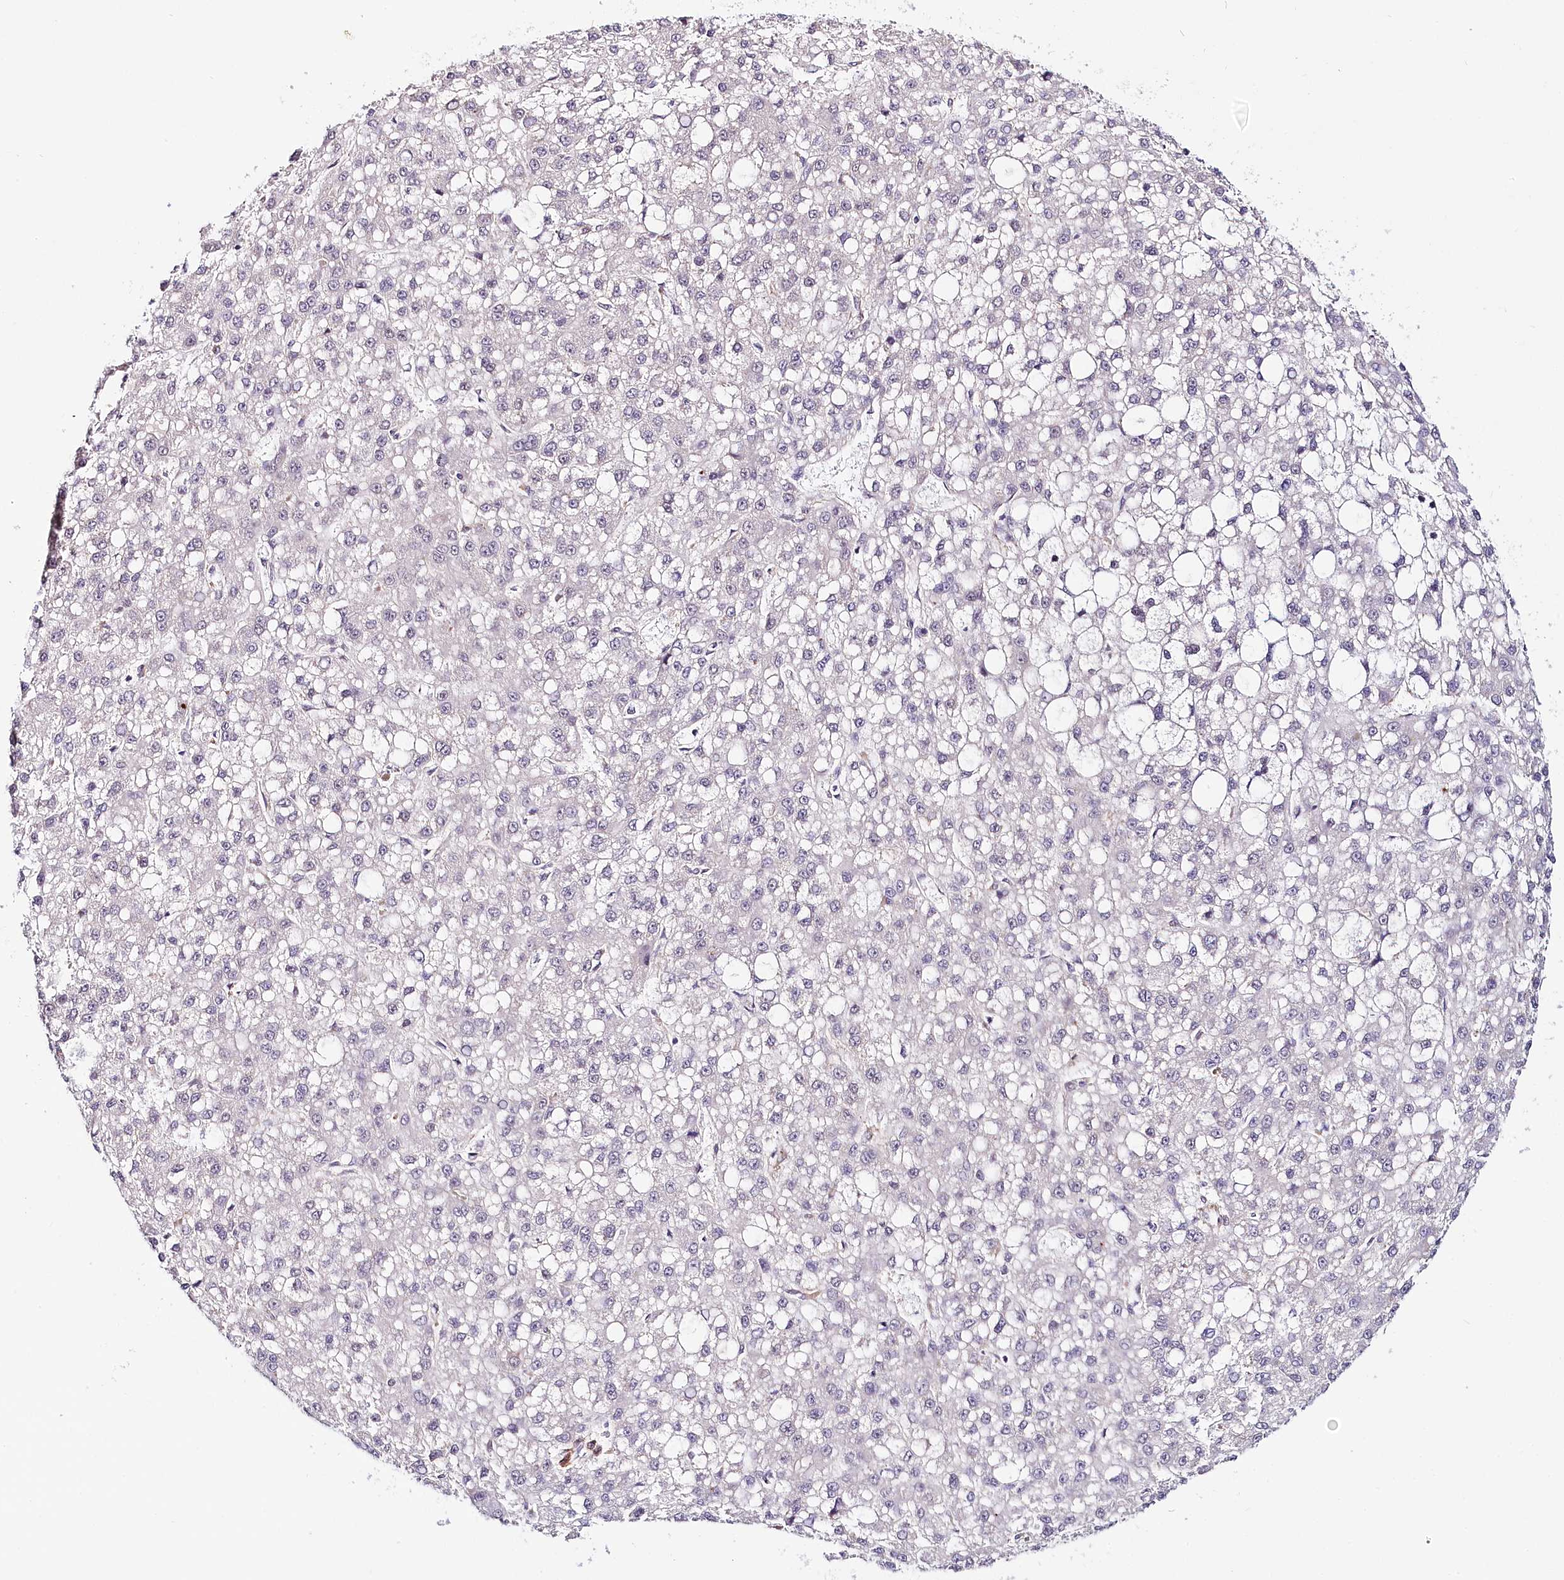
{"staining": {"intensity": "negative", "quantity": "none", "location": "none"}, "tissue": "liver cancer", "cell_type": "Tumor cells", "image_type": "cancer", "snomed": [{"axis": "morphology", "description": "Carcinoma, Hepatocellular, NOS"}, {"axis": "topography", "description": "Liver"}], "caption": "A high-resolution micrograph shows immunohistochemistry staining of hepatocellular carcinoma (liver), which demonstrates no significant positivity in tumor cells.", "gene": "PPP2R5B", "patient": {"sex": "male", "age": 67}}